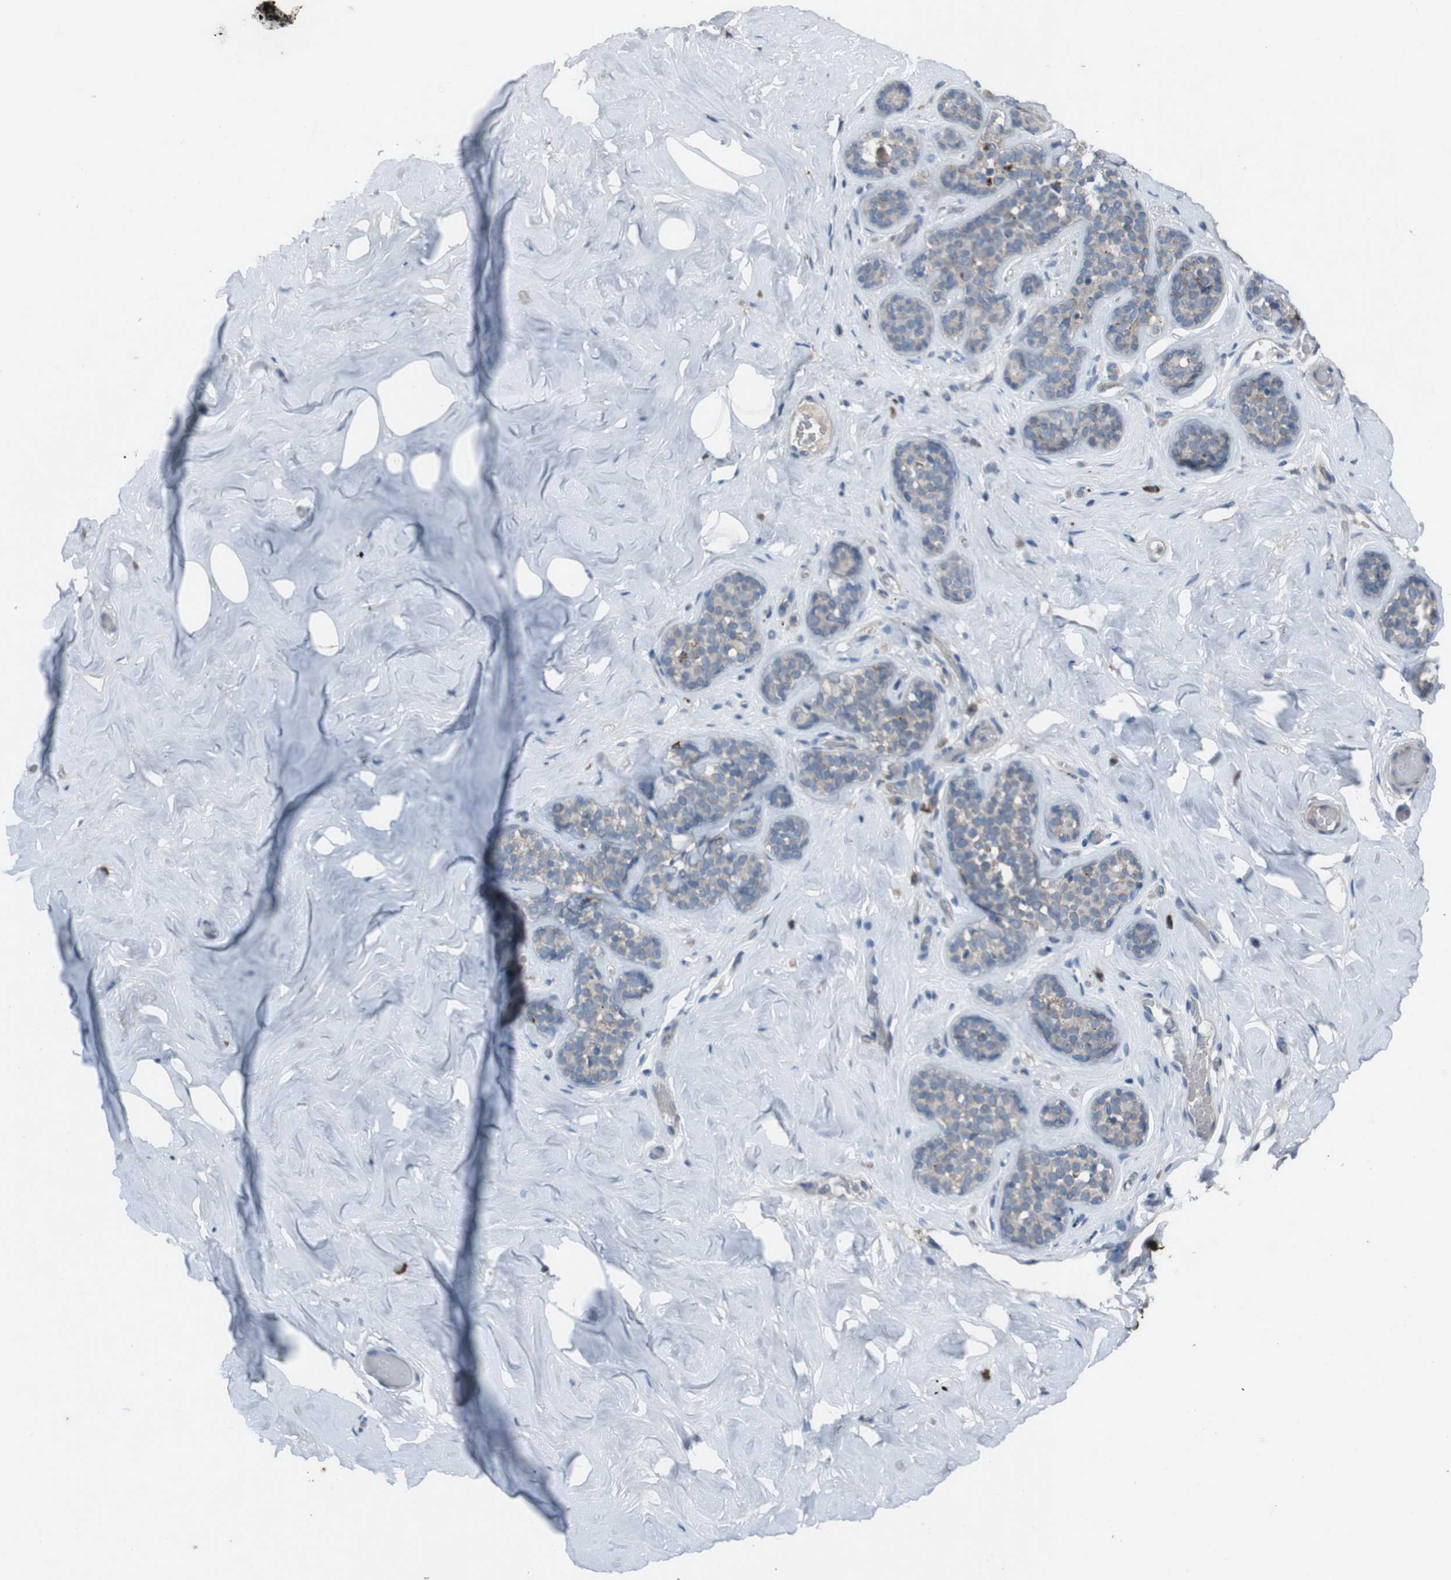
{"staining": {"intensity": "negative", "quantity": "none", "location": "none"}, "tissue": "breast", "cell_type": "Adipocytes", "image_type": "normal", "snomed": [{"axis": "morphology", "description": "Normal tissue, NOS"}, {"axis": "topography", "description": "Breast"}], "caption": "Immunohistochemistry (IHC) histopathology image of unremarkable breast: human breast stained with DAB (3,3'-diaminobenzidine) demonstrates no significant protein expression in adipocytes.", "gene": "EFNA5", "patient": {"sex": "female", "age": 75}}